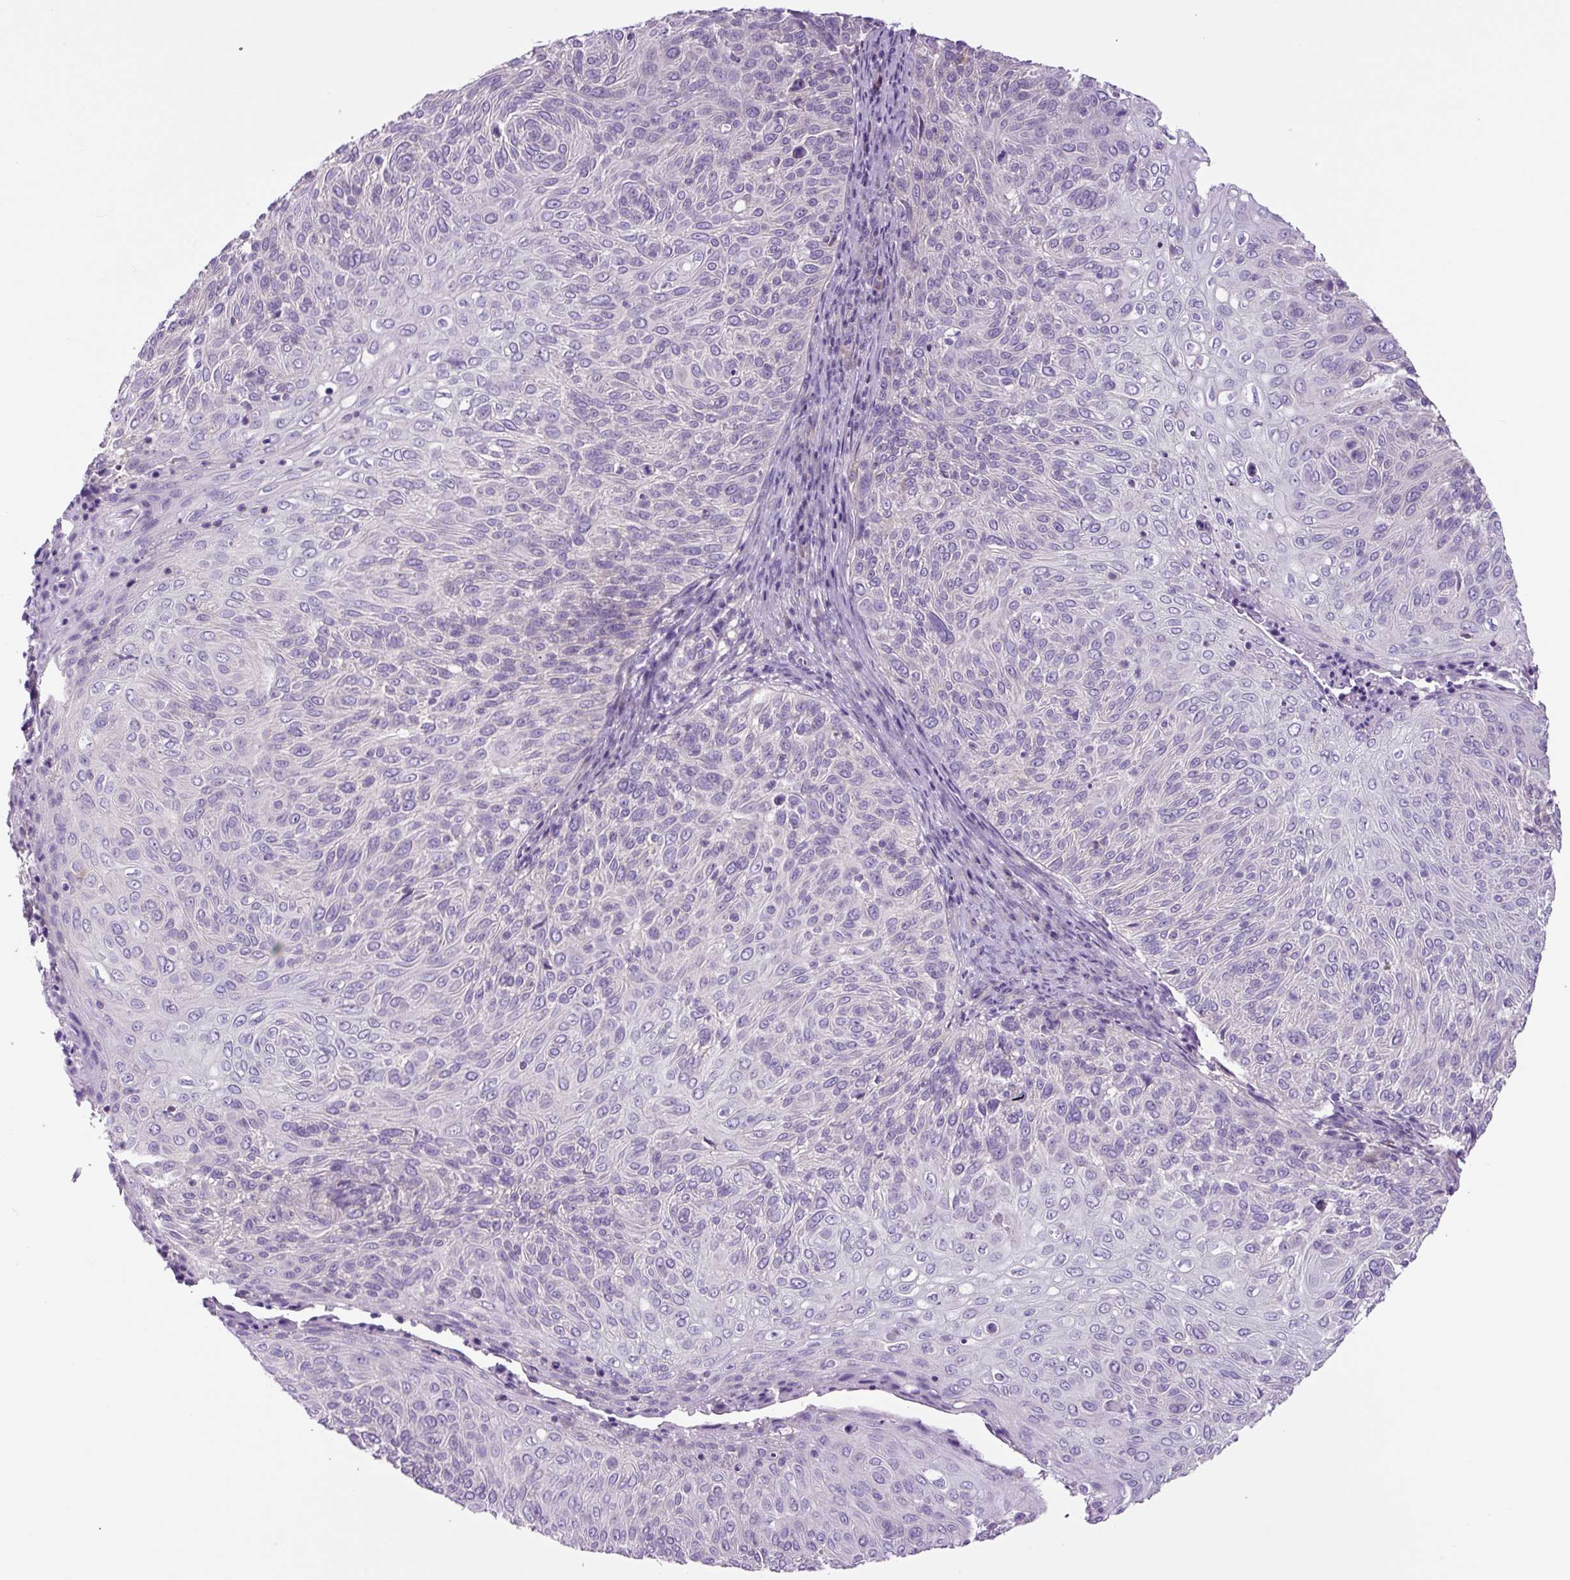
{"staining": {"intensity": "negative", "quantity": "none", "location": "none"}, "tissue": "cervical cancer", "cell_type": "Tumor cells", "image_type": "cancer", "snomed": [{"axis": "morphology", "description": "Squamous cell carcinoma, NOS"}, {"axis": "topography", "description": "Cervix"}], "caption": "Tumor cells show no significant staining in squamous cell carcinoma (cervical).", "gene": "GORASP1", "patient": {"sex": "female", "age": 31}}